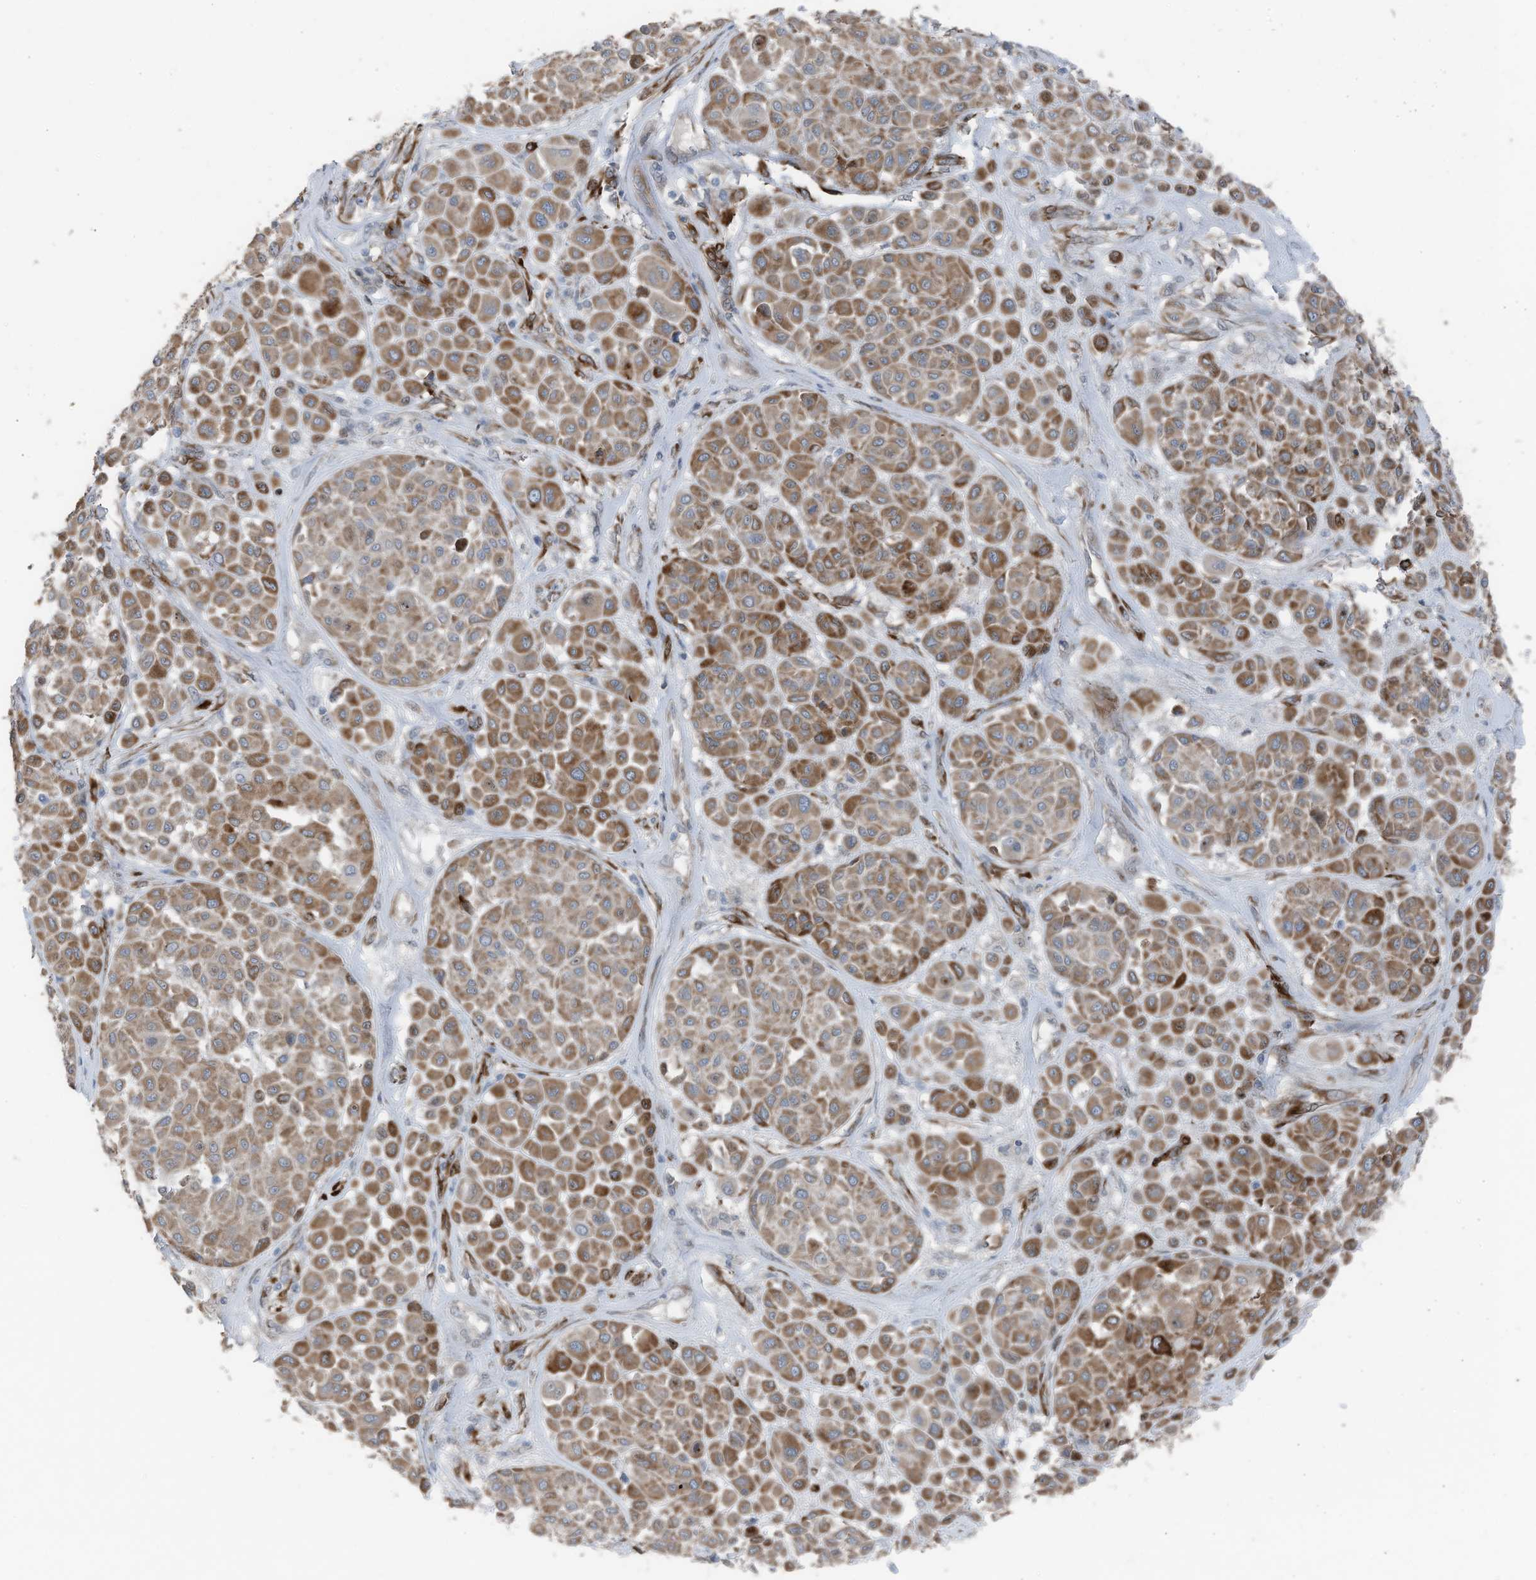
{"staining": {"intensity": "moderate", "quantity": ">75%", "location": "cytoplasmic/membranous"}, "tissue": "melanoma", "cell_type": "Tumor cells", "image_type": "cancer", "snomed": [{"axis": "morphology", "description": "Malignant melanoma, Metastatic site"}, {"axis": "topography", "description": "Soft tissue"}], "caption": "Malignant melanoma (metastatic site) was stained to show a protein in brown. There is medium levels of moderate cytoplasmic/membranous staining in approximately >75% of tumor cells.", "gene": "ARHGEF33", "patient": {"sex": "male", "age": 41}}